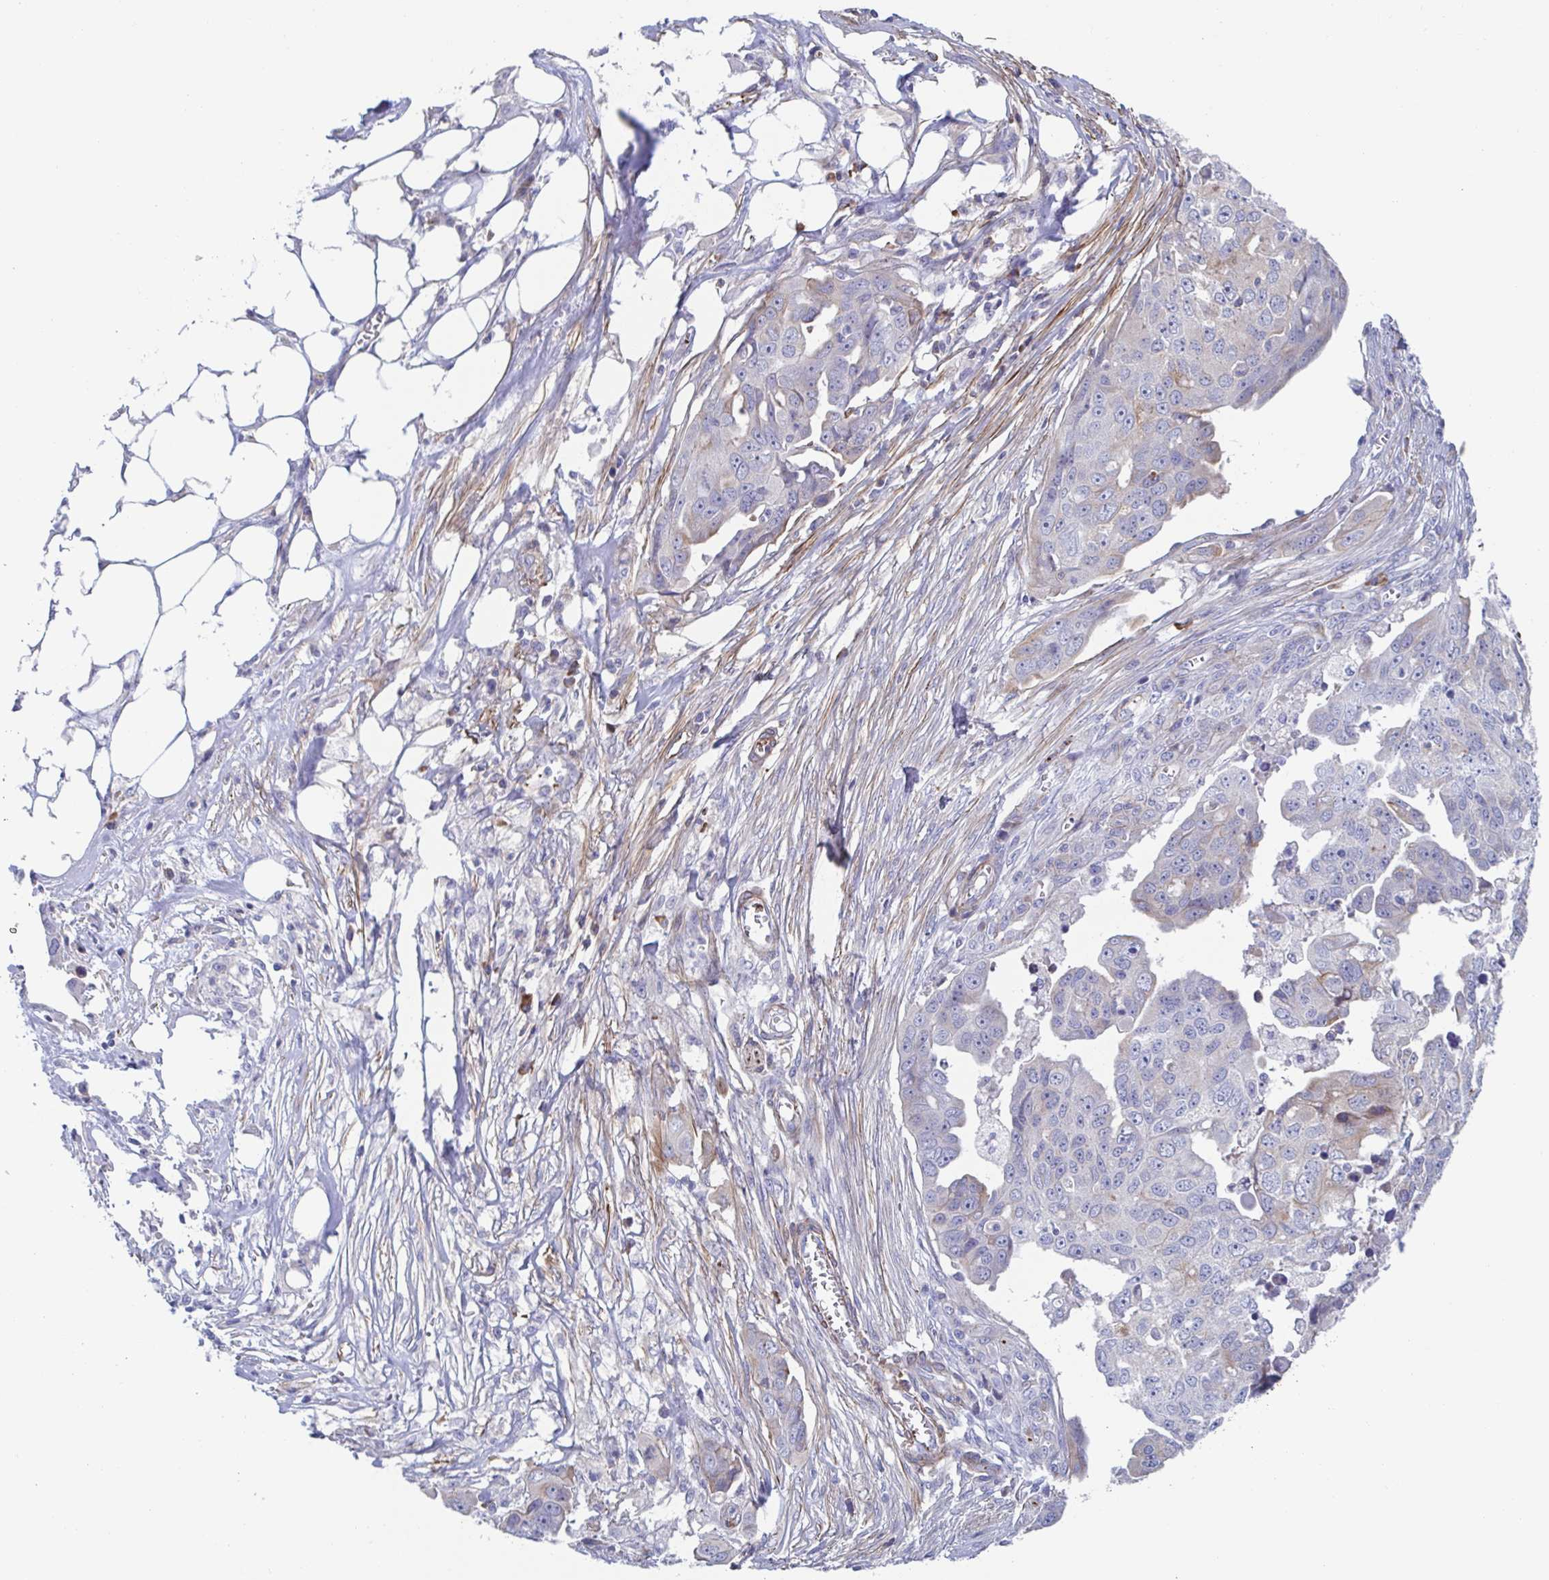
{"staining": {"intensity": "weak", "quantity": "<25%", "location": "cytoplasmic/membranous"}, "tissue": "ovarian cancer", "cell_type": "Tumor cells", "image_type": "cancer", "snomed": [{"axis": "morphology", "description": "Carcinoma, endometroid"}, {"axis": "topography", "description": "Ovary"}], "caption": "DAB (3,3'-diaminobenzidine) immunohistochemical staining of human ovarian cancer (endometroid carcinoma) shows no significant positivity in tumor cells.", "gene": "KLC3", "patient": {"sex": "female", "age": 70}}